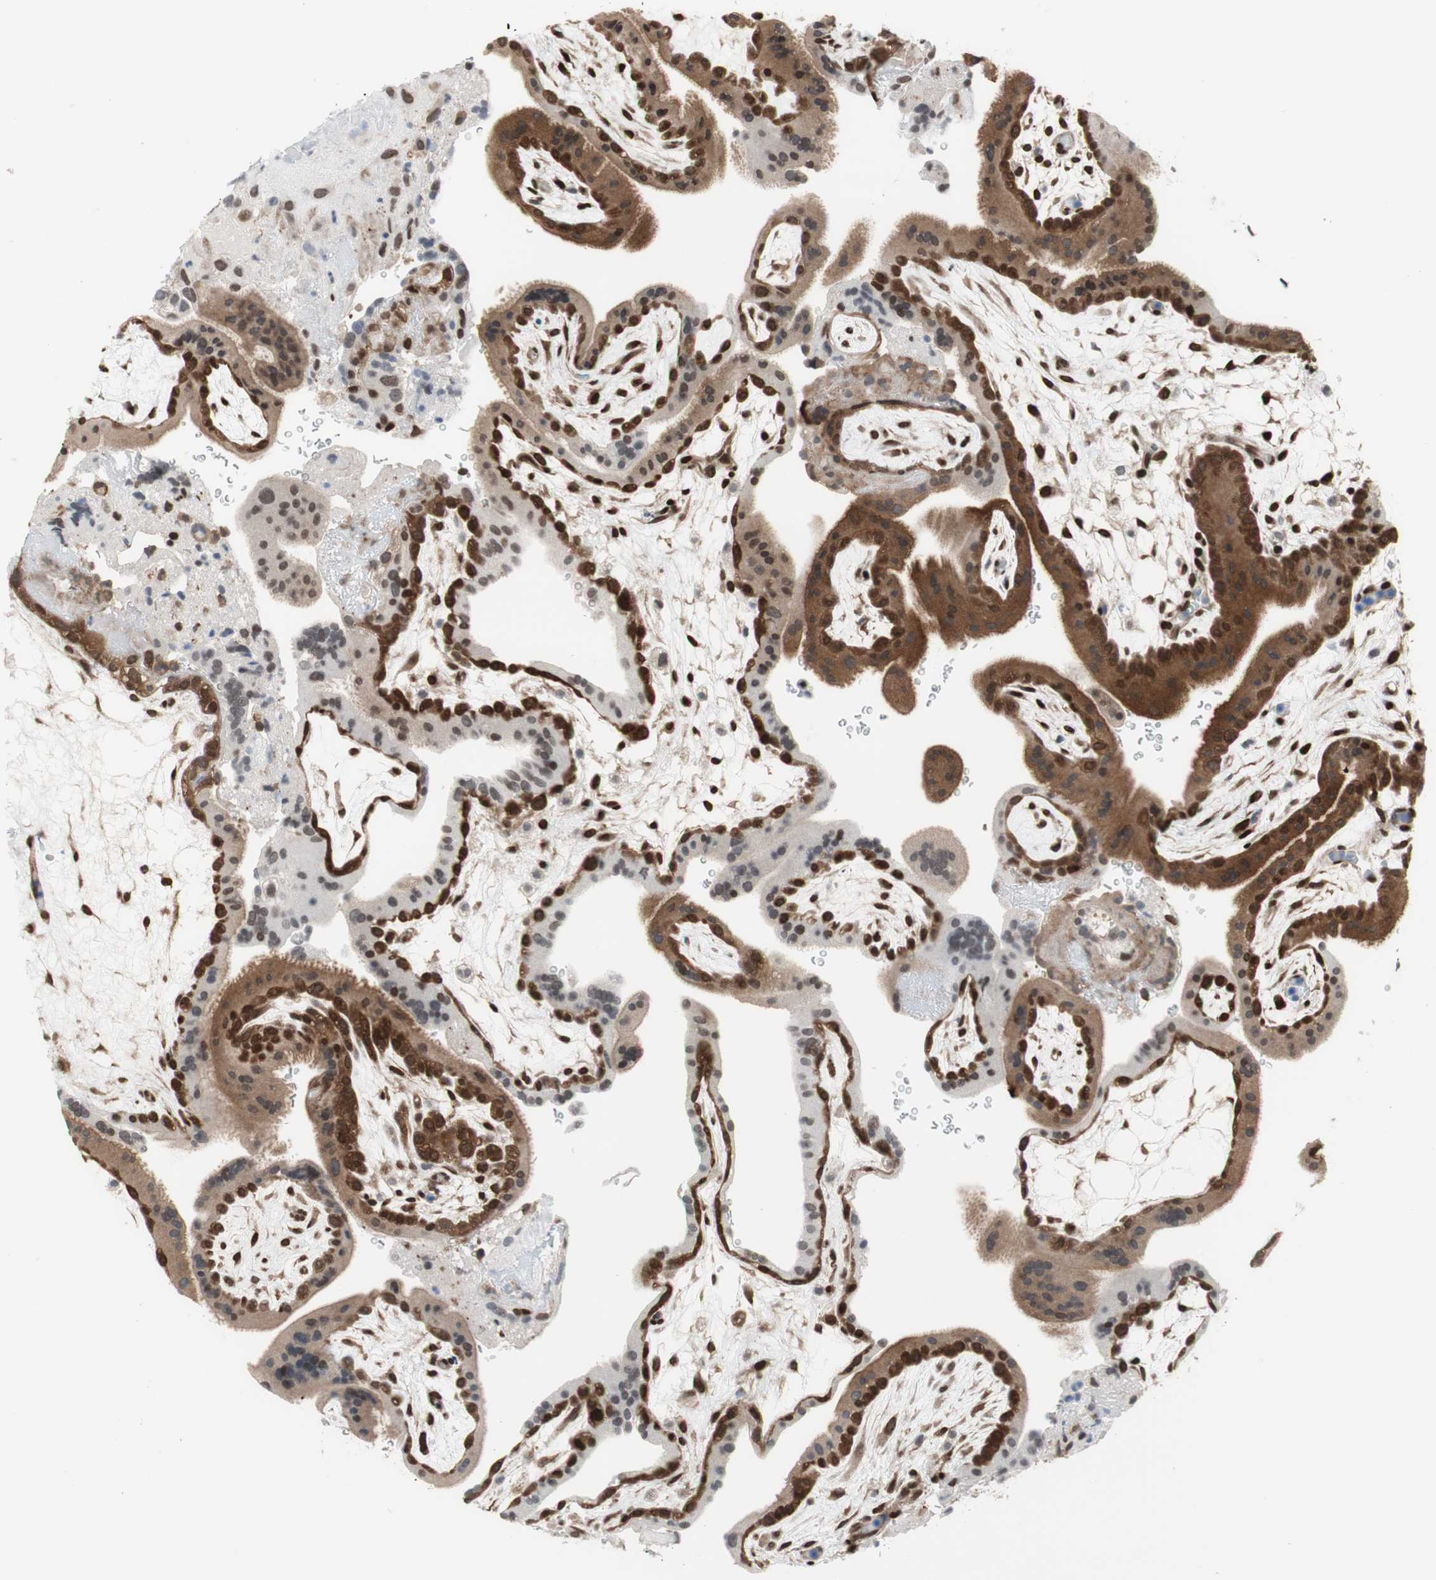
{"staining": {"intensity": "strong", "quantity": "25%-75%", "location": "cytoplasmic/membranous,nuclear"}, "tissue": "placenta", "cell_type": "Trophoblastic cells", "image_type": "normal", "snomed": [{"axis": "morphology", "description": "Normal tissue, NOS"}, {"axis": "topography", "description": "Placenta"}], "caption": "Trophoblastic cells display high levels of strong cytoplasmic/membranous,nuclear expression in about 25%-75% of cells in normal placenta.", "gene": "ZNF512B", "patient": {"sex": "female", "age": 19}}